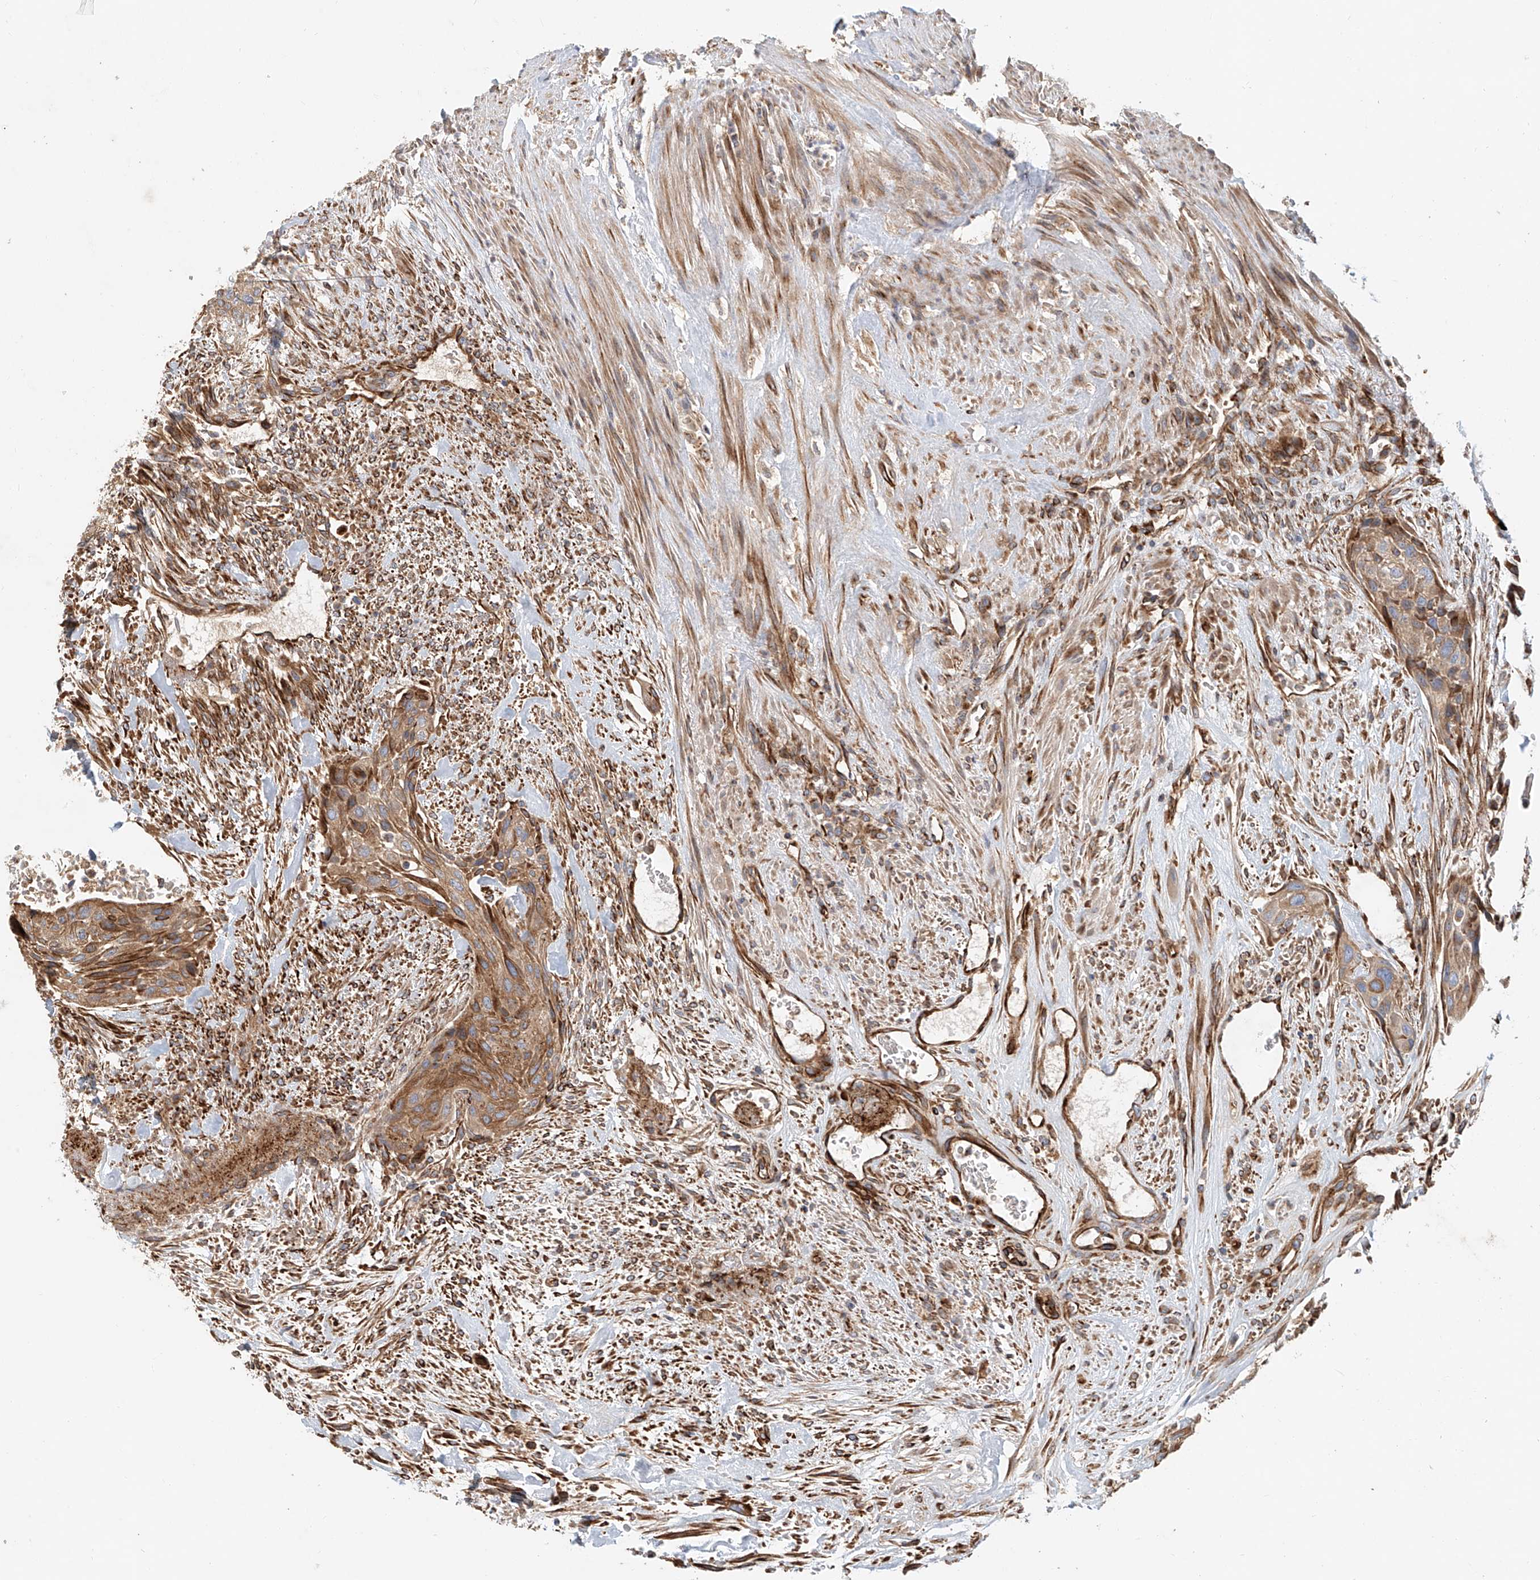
{"staining": {"intensity": "moderate", "quantity": ">75%", "location": "cytoplasmic/membranous"}, "tissue": "urothelial cancer", "cell_type": "Tumor cells", "image_type": "cancer", "snomed": [{"axis": "morphology", "description": "Urothelial carcinoma, High grade"}, {"axis": "topography", "description": "Urinary bladder"}], "caption": "Immunohistochemistry of human urothelial carcinoma (high-grade) demonstrates medium levels of moderate cytoplasmic/membranous staining in about >75% of tumor cells. (DAB (3,3'-diaminobenzidine) = brown stain, brightfield microscopy at high magnification).", "gene": "HGSNAT", "patient": {"sex": "male", "age": 35}}